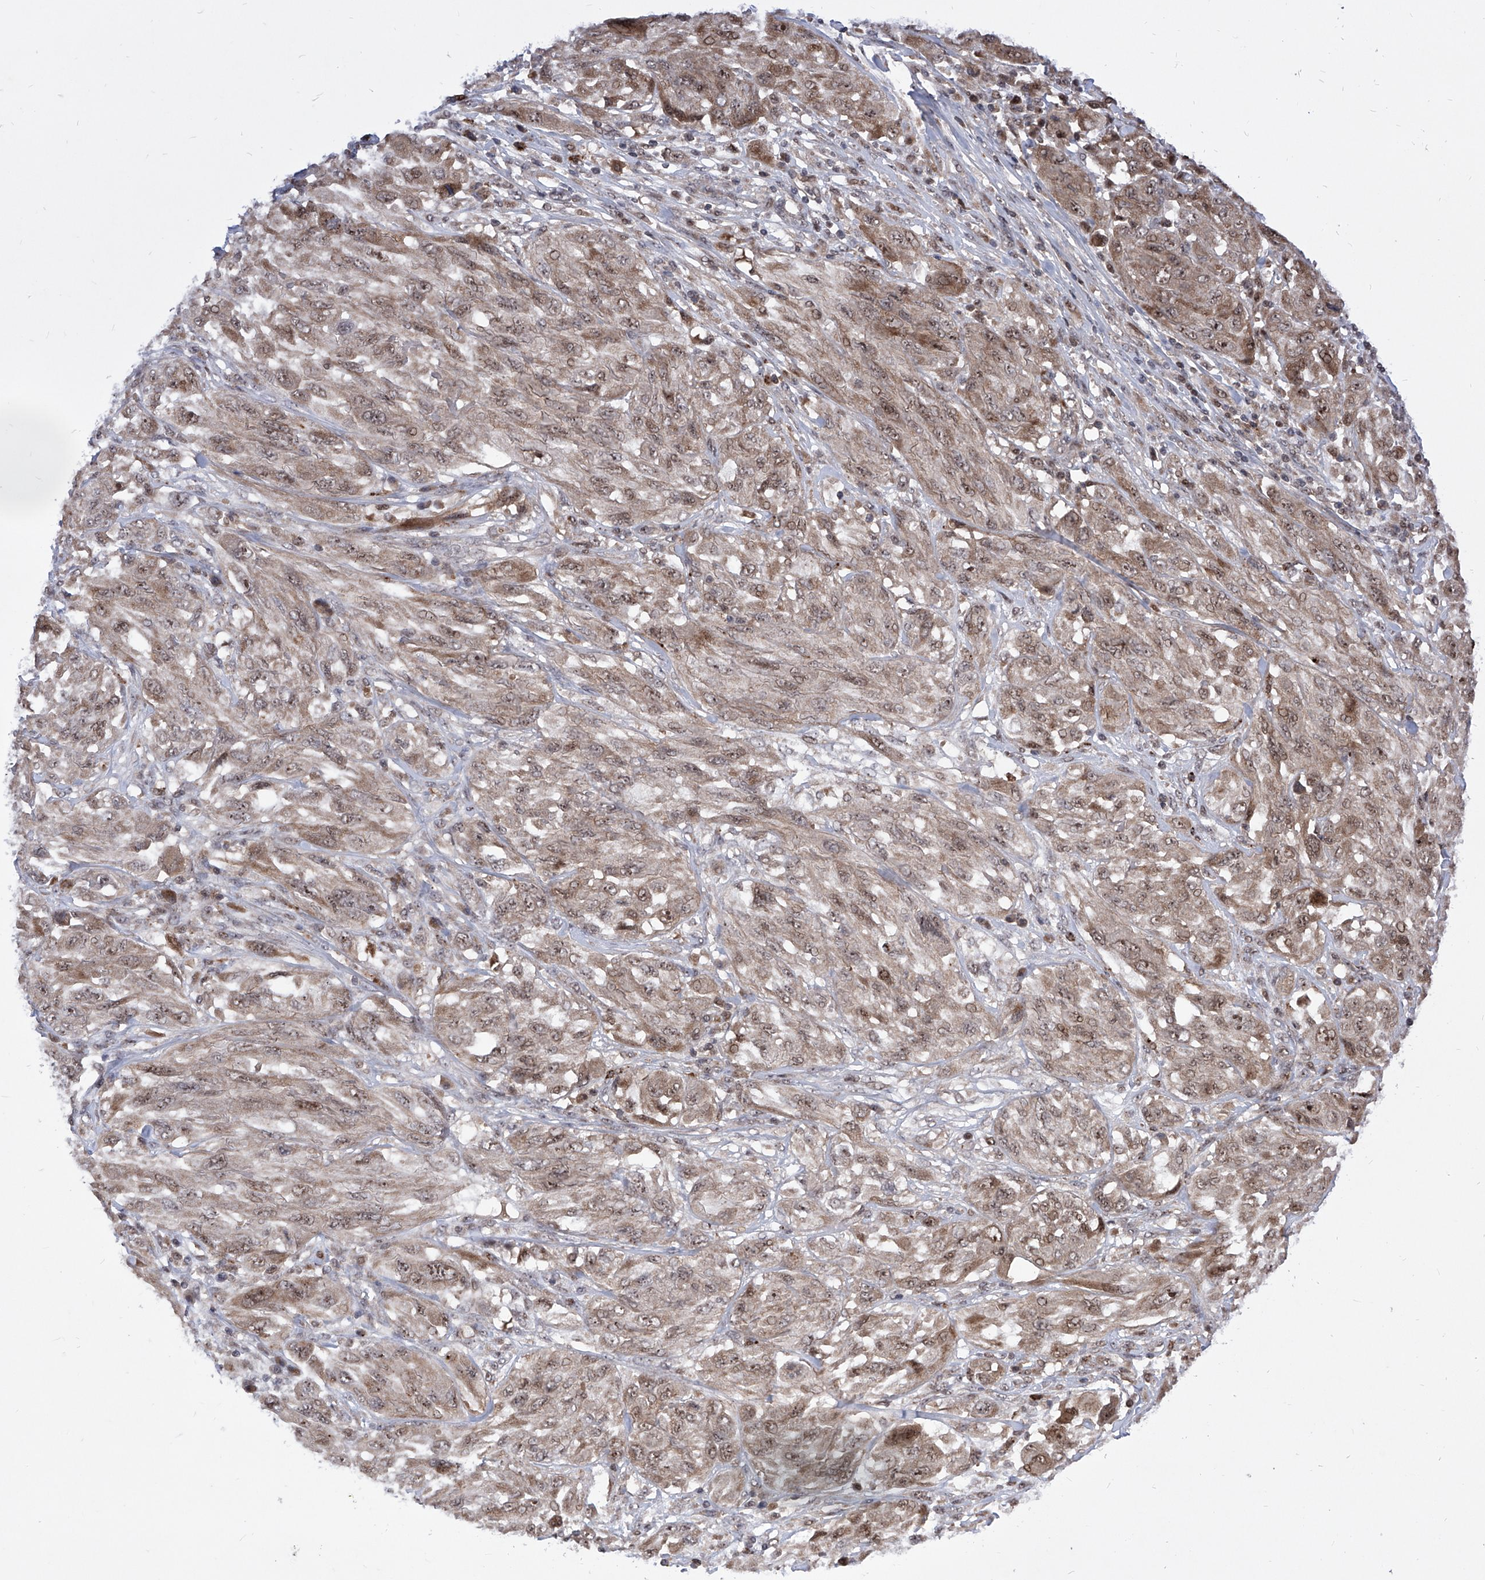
{"staining": {"intensity": "weak", "quantity": ">75%", "location": "cytoplasmic/membranous,nuclear"}, "tissue": "melanoma", "cell_type": "Tumor cells", "image_type": "cancer", "snomed": [{"axis": "morphology", "description": "Malignant melanoma, NOS"}, {"axis": "topography", "description": "Skin"}], "caption": "Melanoma tissue displays weak cytoplasmic/membranous and nuclear staining in about >75% of tumor cells (IHC, brightfield microscopy, high magnification).", "gene": "LGR4", "patient": {"sex": "female", "age": 91}}